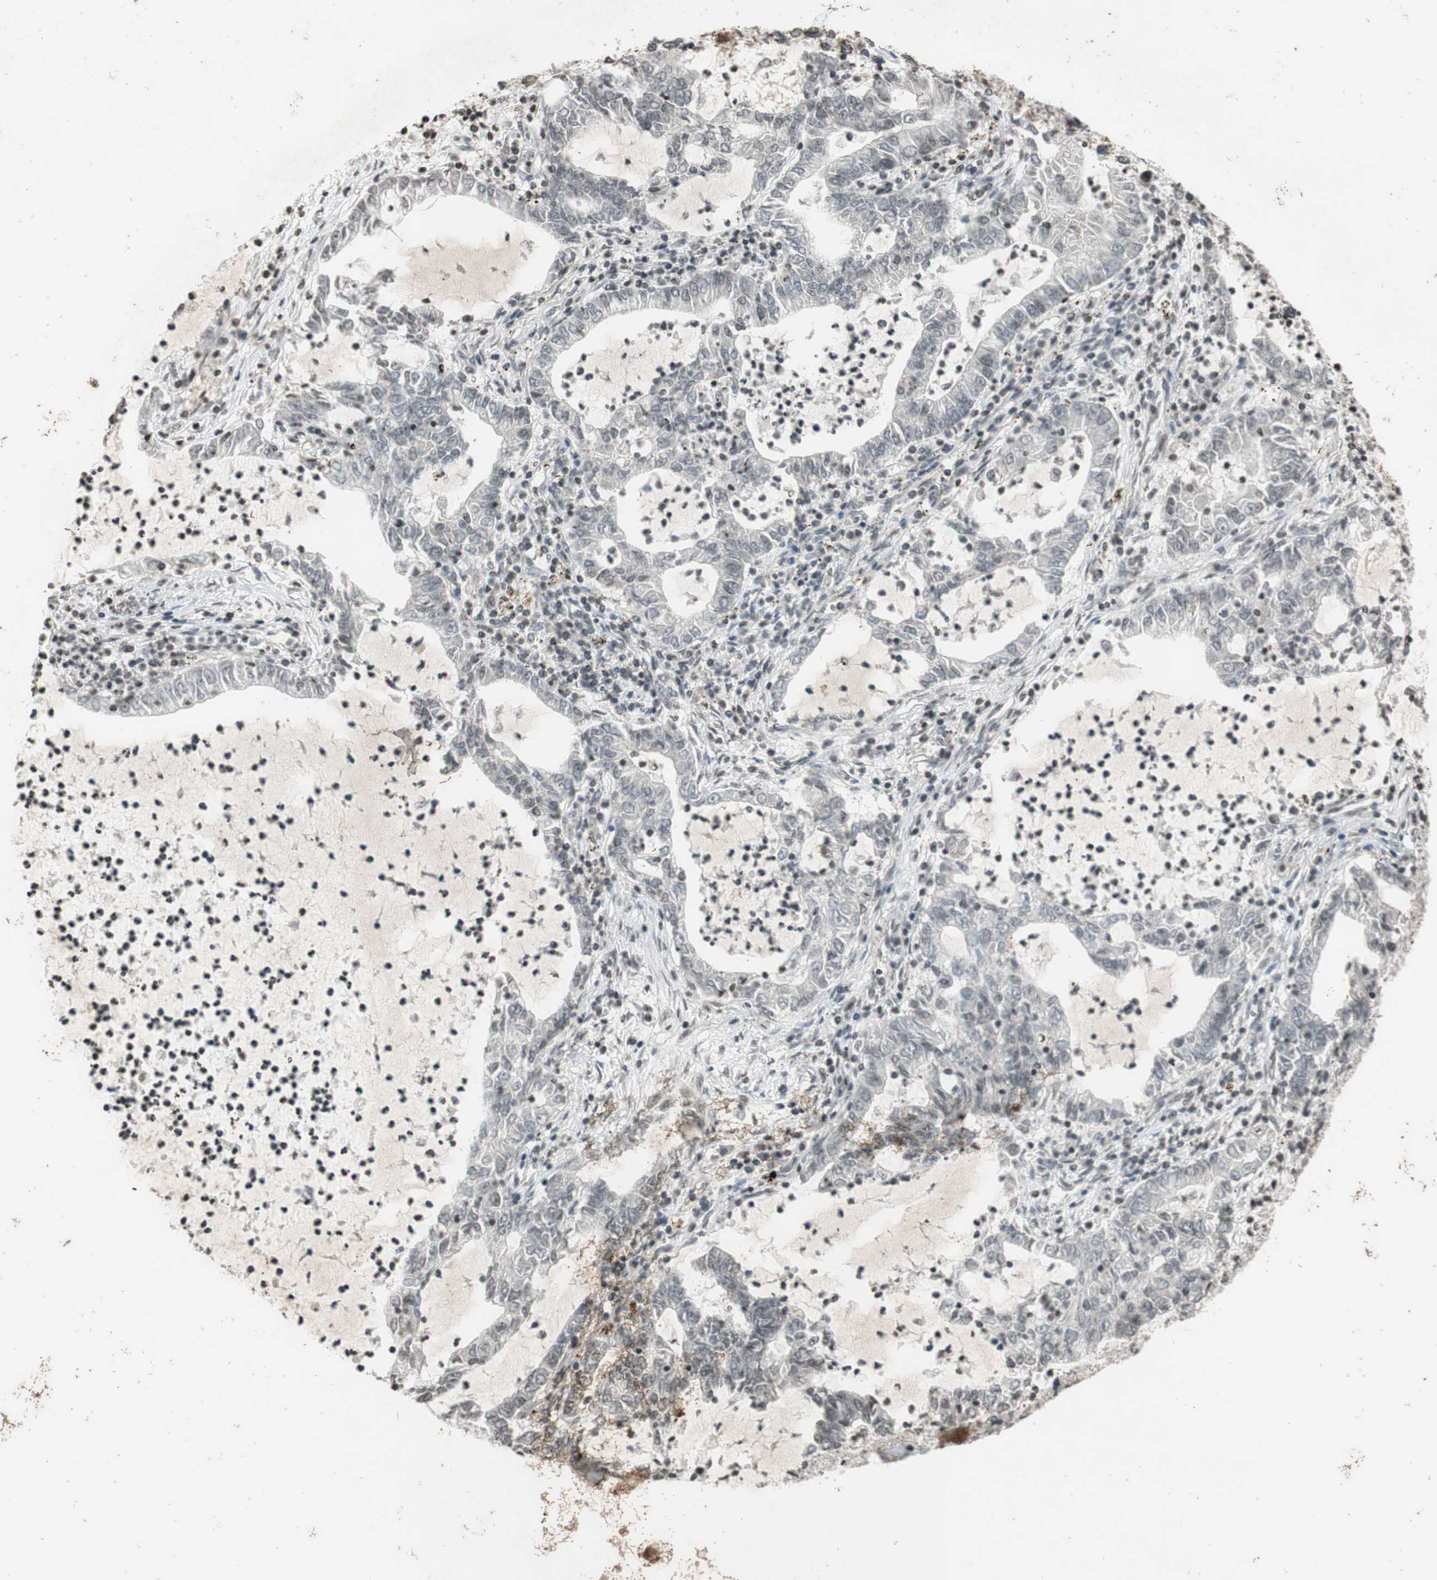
{"staining": {"intensity": "weak", "quantity": "25%-75%", "location": "cytoplasmic/membranous"}, "tissue": "lung cancer", "cell_type": "Tumor cells", "image_type": "cancer", "snomed": [{"axis": "morphology", "description": "Adenocarcinoma, NOS"}, {"axis": "topography", "description": "Lung"}], "caption": "Protein expression analysis of adenocarcinoma (lung) reveals weak cytoplasmic/membranous staining in about 25%-75% of tumor cells.", "gene": "MCM6", "patient": {"sex": "female", "age": 51}}